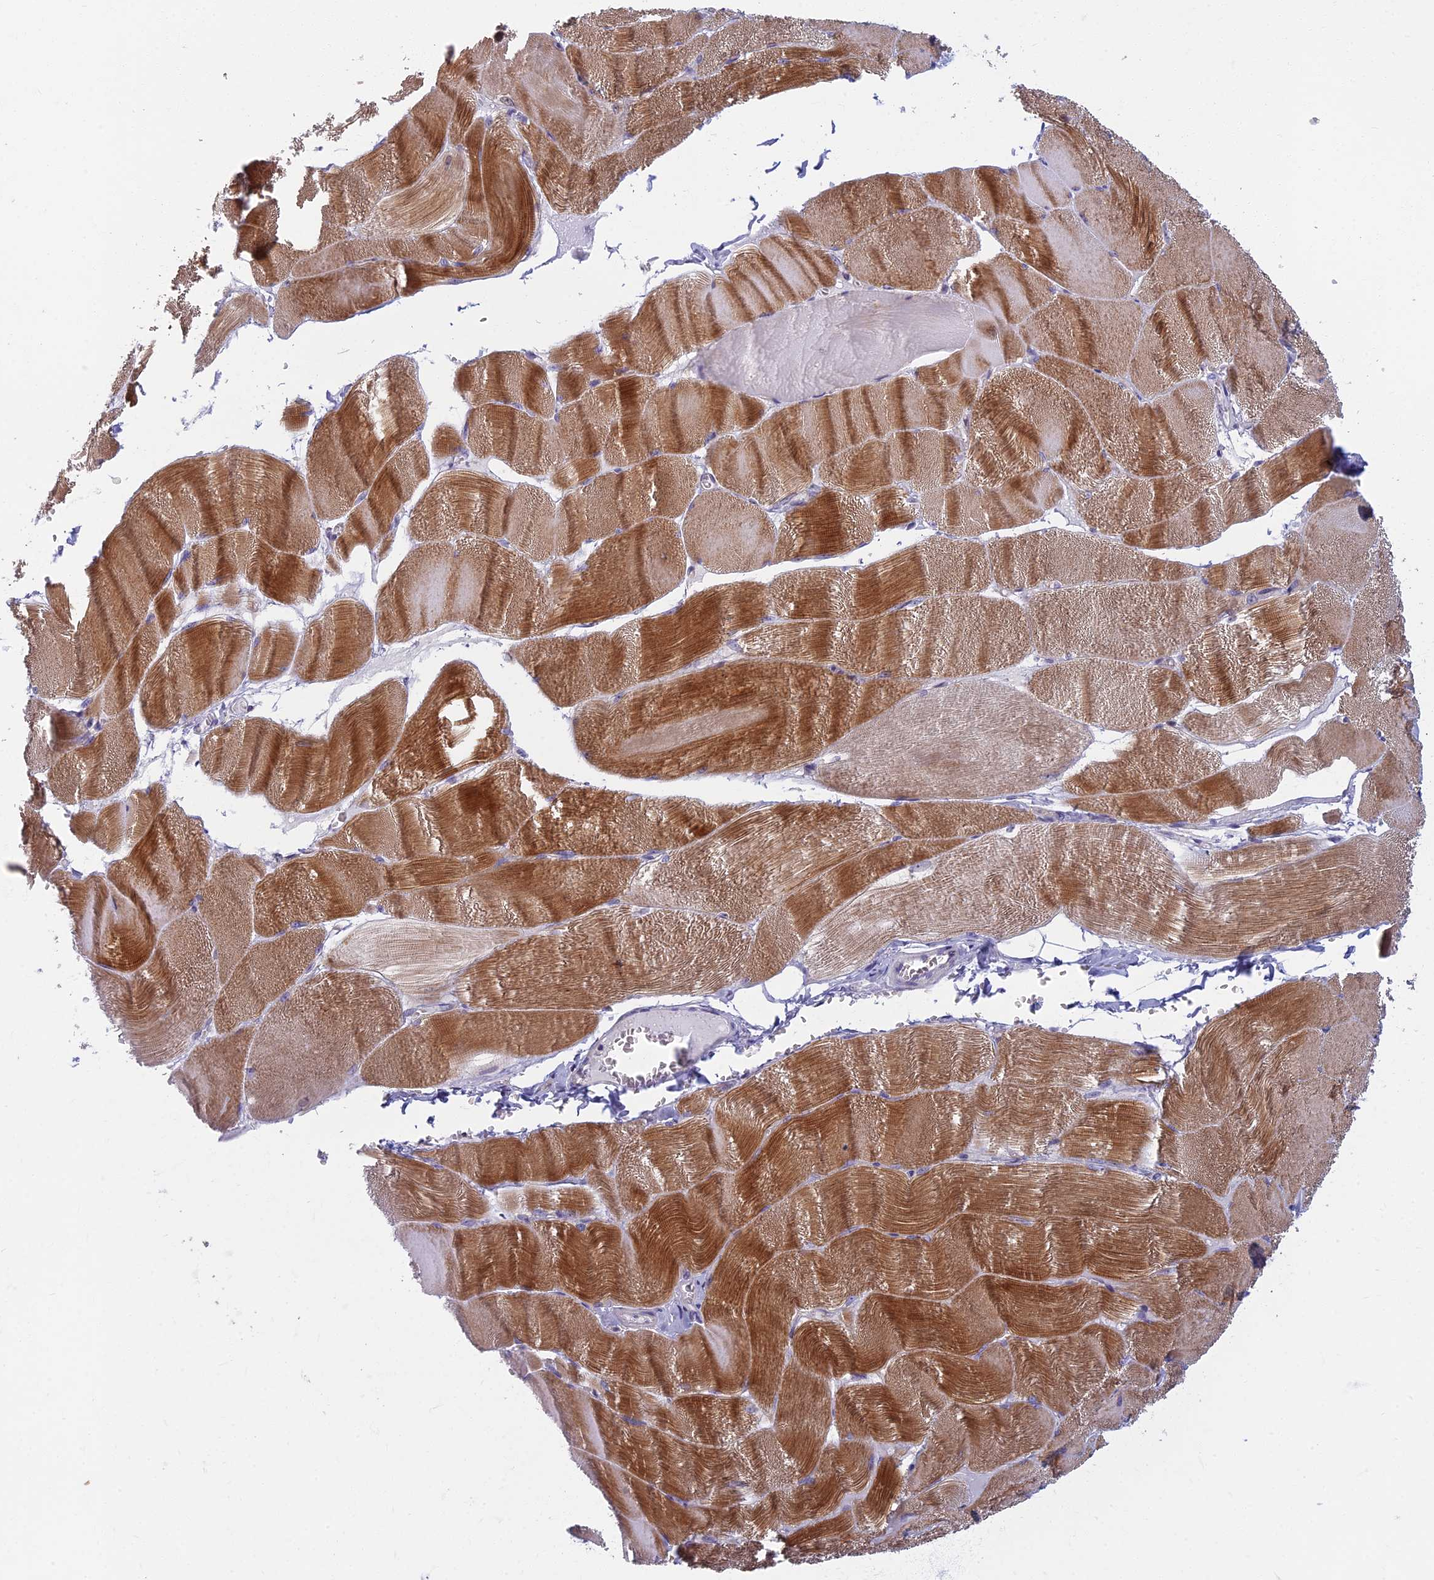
{"staining": {"intensity": "moderate", "quantity": "25%-75%", "location": "cytoplasmic/membranous"}, "tissue": "skeletal muscle", "cell_type": "Myocytes", "image_type": "normal", "snomed": [{"axis": "morphology", "description": "Normal tissue, NOS"}, {"axis": "morphology", "description": "Basal cell carcinoma"}, {"axis": "topography", "description": "Skeletal muscle"}], "caption": "Myocytes show moderate cytoplasmic/membranous expression in approximately 25%-75% of cells in unremarkable skeletal muscle.", "gene": "DDX51", "patient": {"sex": "female", "age": 64}}